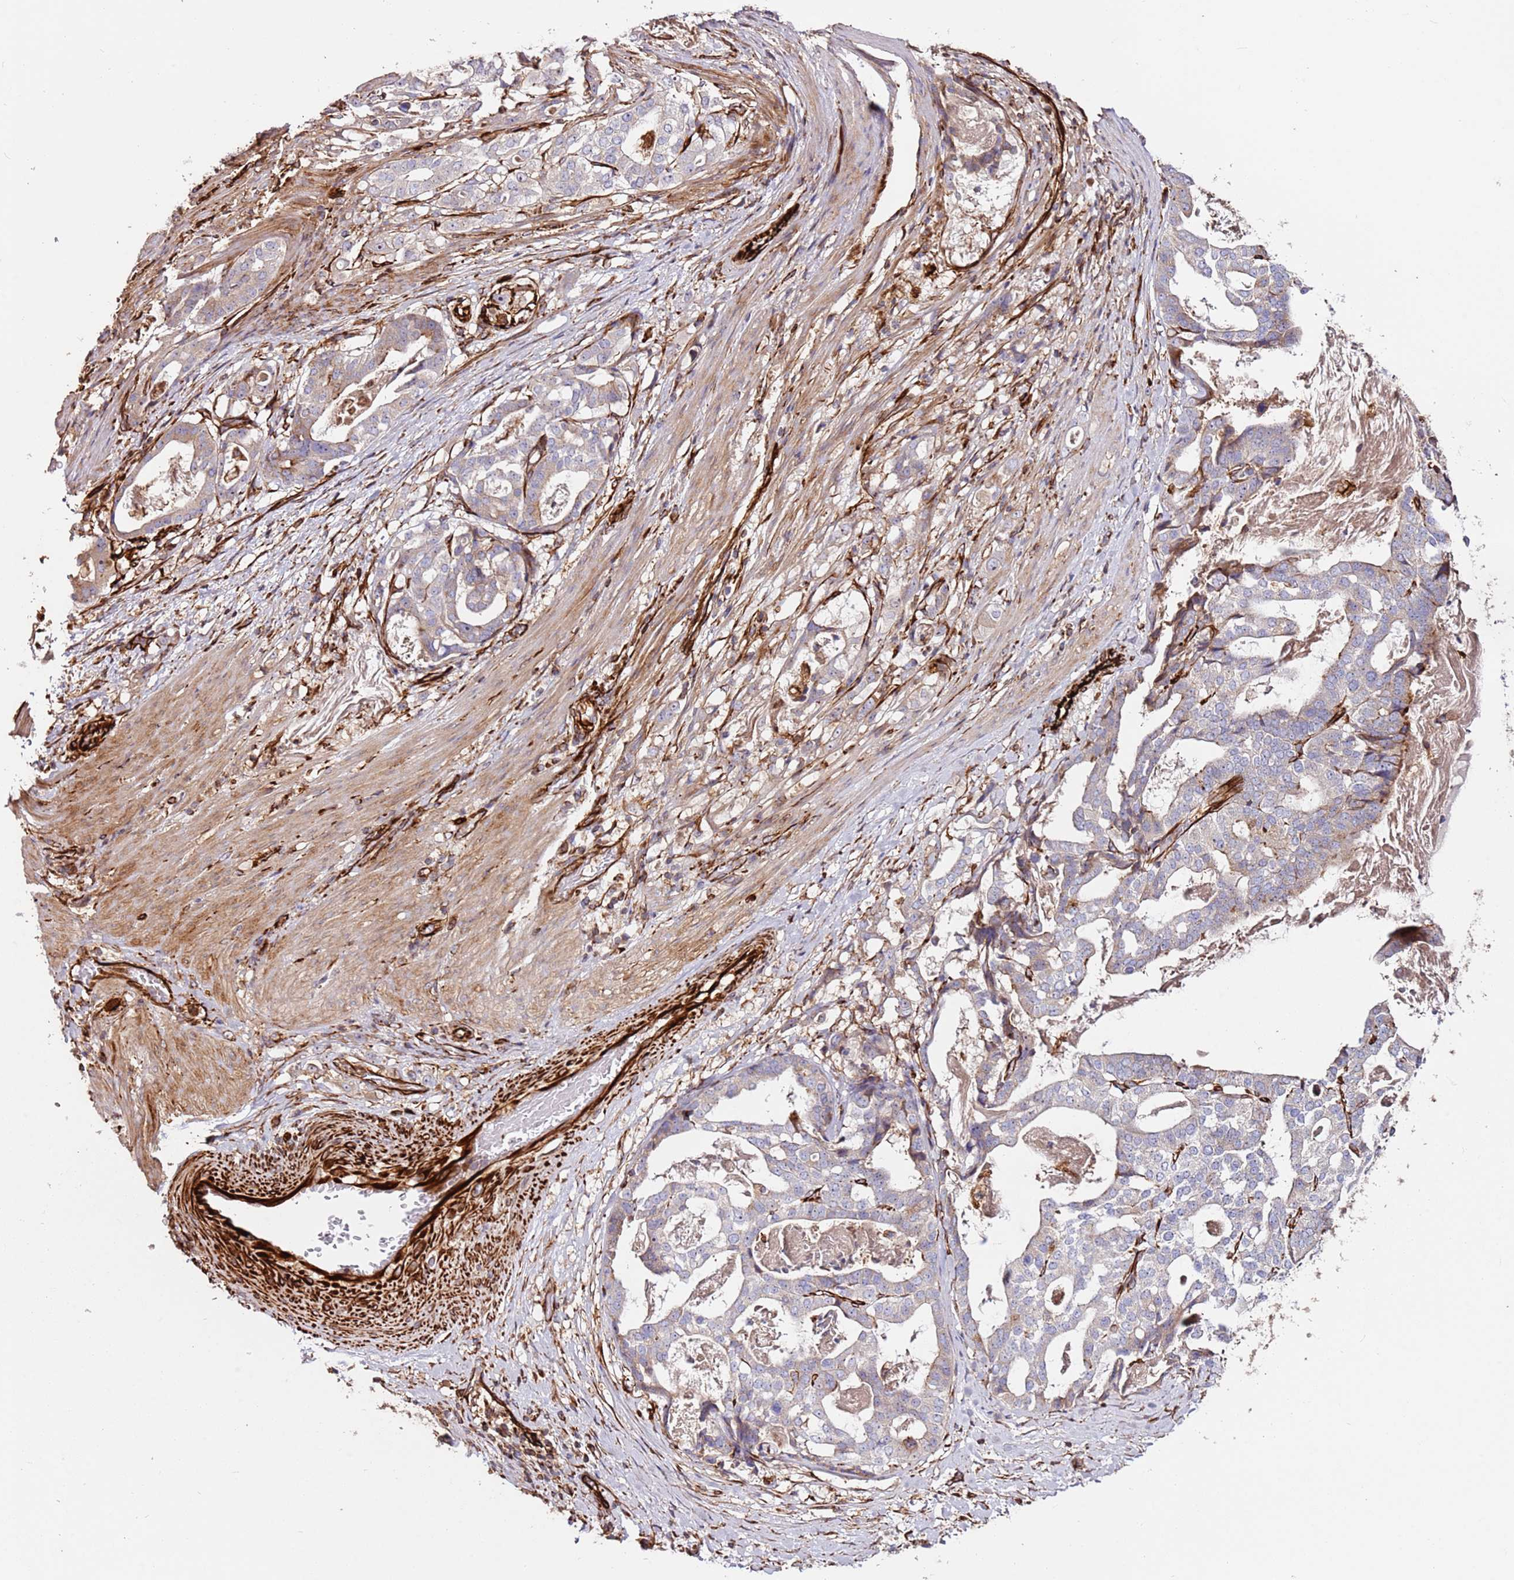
{"staining": {"intensity": "weak", "quantity": "<25%", "location": "cytoplasmic/membranous"}, "tissue": "stomach cancer", "cell_type": "Tumor cells", "image_type": "cancer", "snomed": [{"axis": "morphology", "description": "Adenocarcinoma, NOS"}, {"axis": "topography", "description": "Stomach"}], "caption": "Tumor cells are negative for protein expression in human stomach cancer (adenocarcinoma). Brightfield microscopy of IHC stained with DAB (3,3'-diaminobenzidine) (brown) and hematoxylin (blue), captured at high magnification.", "gene": "MRGPRE", "patient": {"sex": "male", "age": 48}}